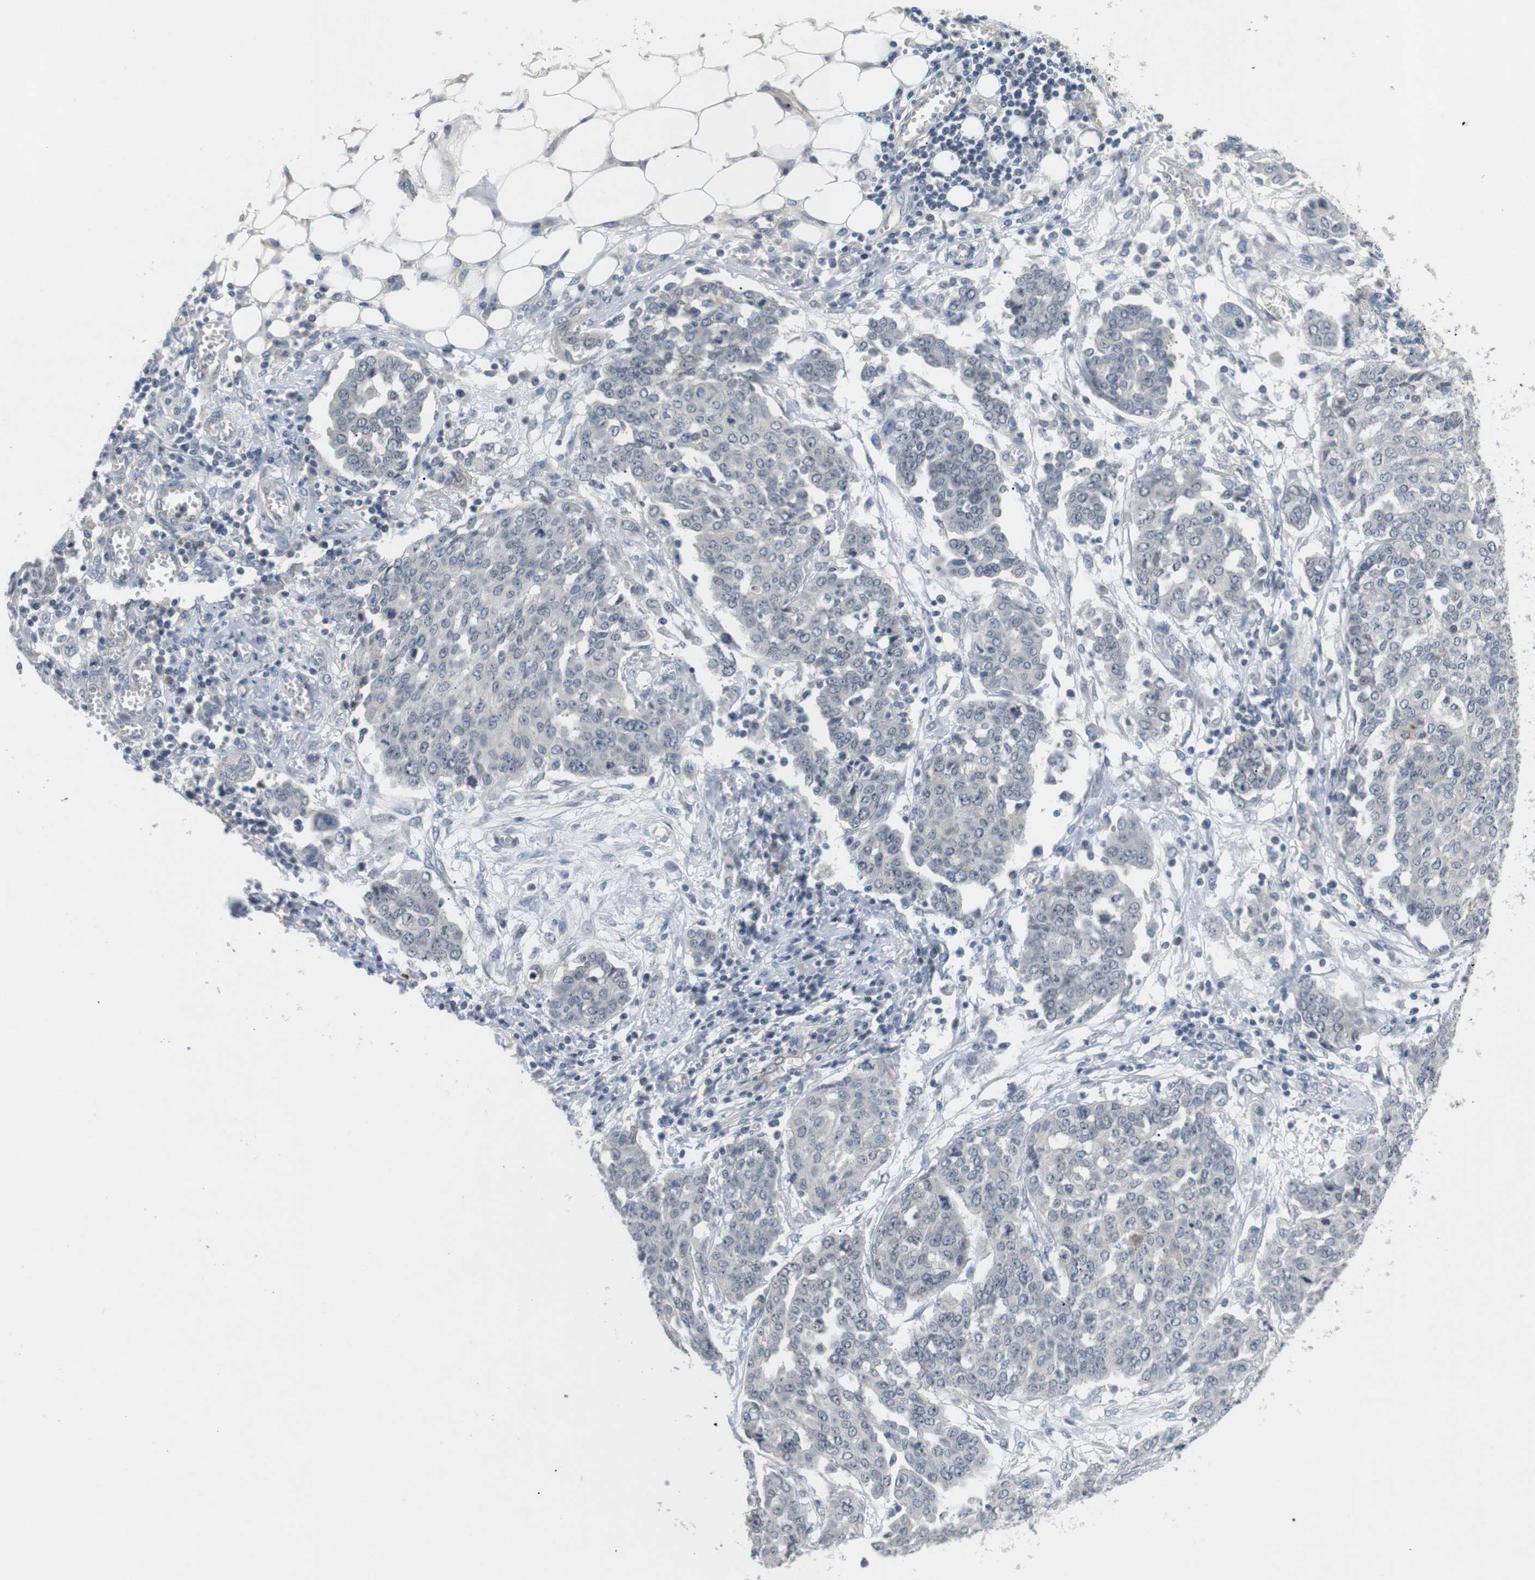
{"staining": {"intensity": "negative", "quantity": "none", "location": "none"}, "tissue": "ovarian cancer", "cell_type": "Tumor cells", "image_type": "cancer", "snomed": [{"axis": "morphology", "description": "Cystadenocarcinoma, serous, NOS"}, {"axis": "topography", "description": "Soft tissue"}, {"axis": "topography", "description": "Ovary"}], "caption": "Protein analysis of ovarian cancer (serous cystadenocarcinoma) demonstrates no significant positivity in tumor cells.", "gene": "NECTIN1", "patient": {"sex": "female", "age": 57}}